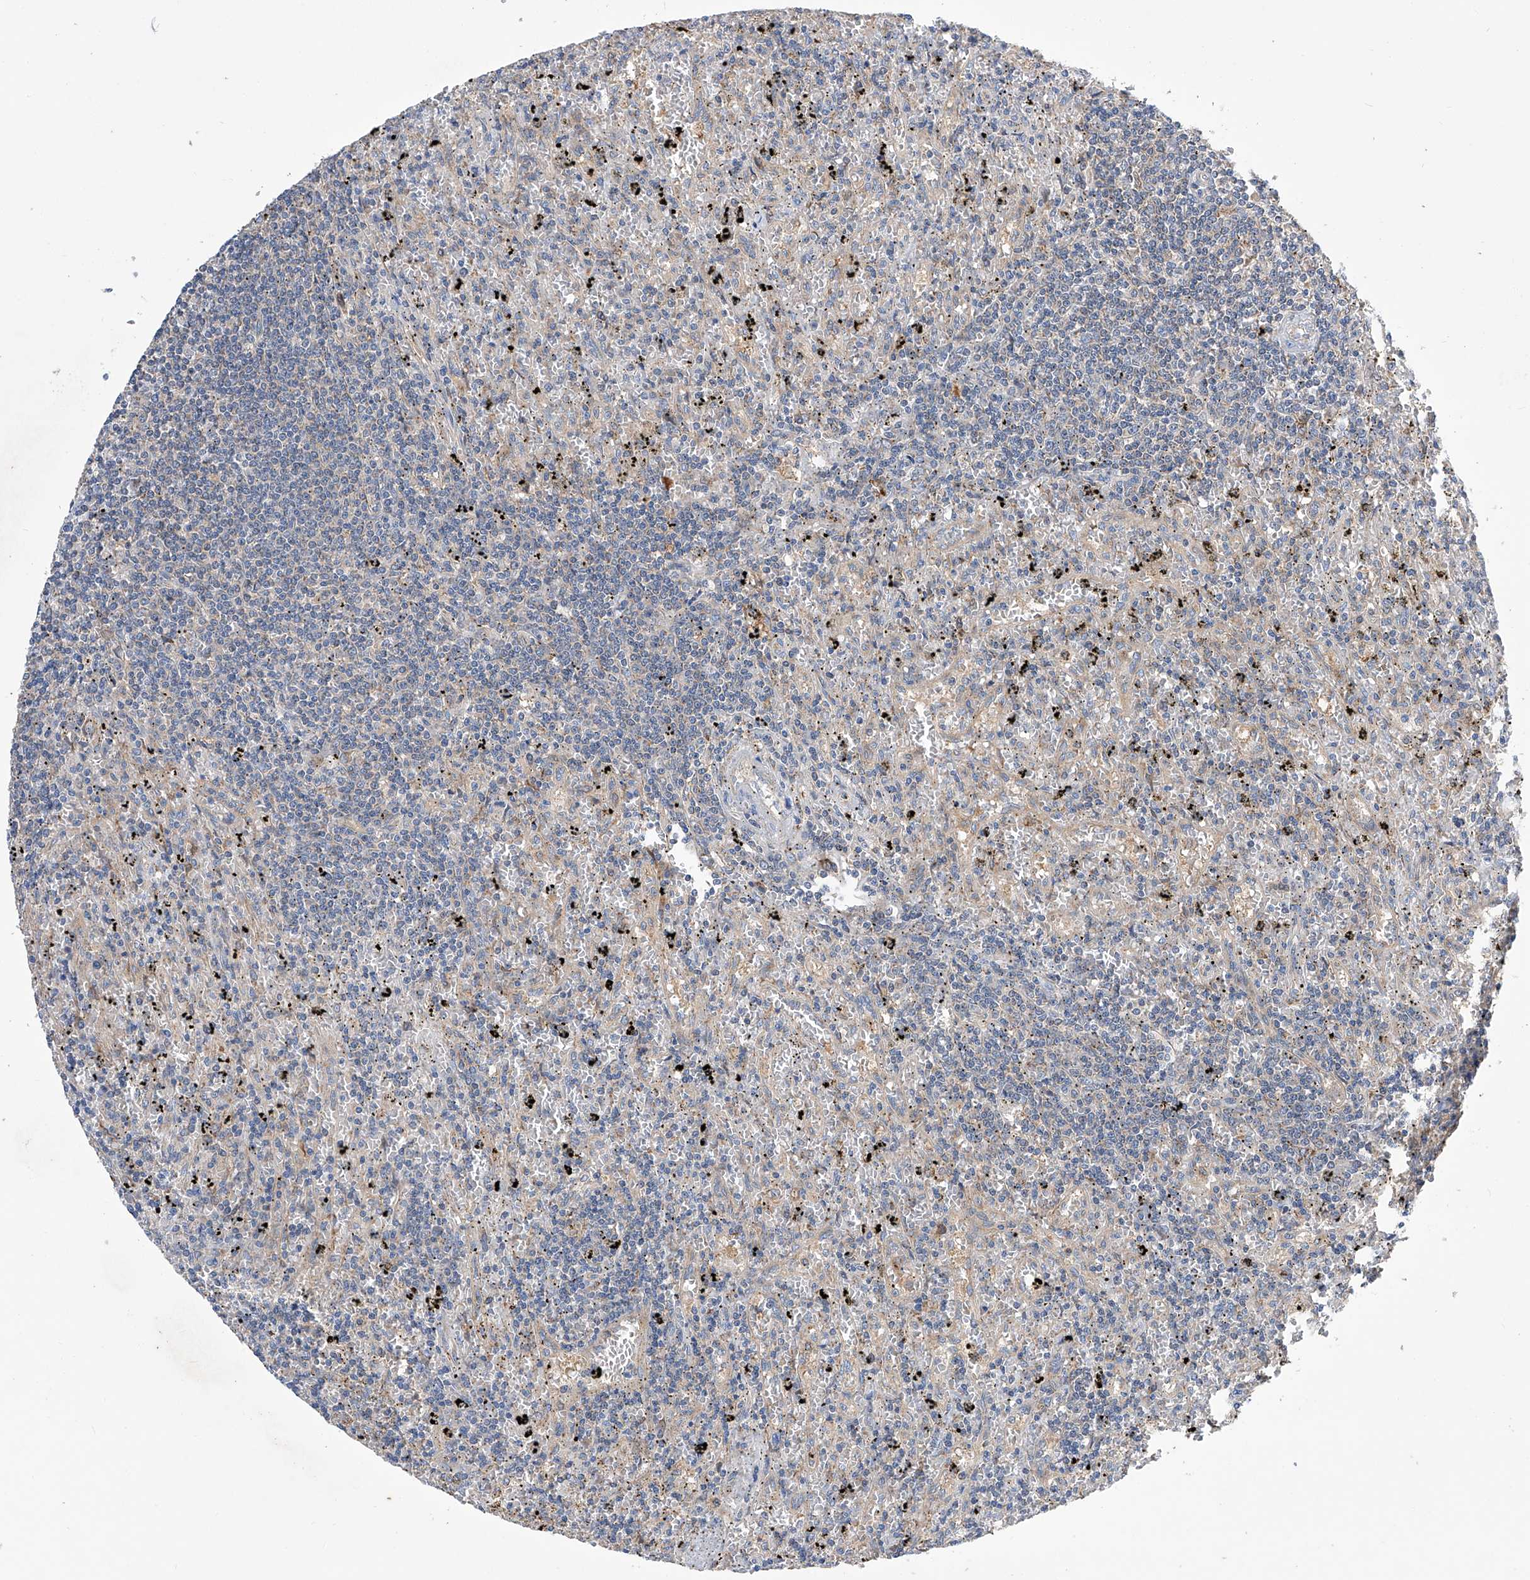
{"staining": {"intensity": "negative", "quantity": "none", "location": "none"}, "tissue": "lymphoma", "cell_type": "Tumor cells", "image_type": "cancer", "snomed": [{"axis": "morphology", "description": "Malignant lymphoma, non-Hodgkin's type, Low grade"}, {"axis": "topography", "description": "Spleen"}], "caption": "Tumor cells show no significant staining in malignant lymphoma, non-Hodgkin's type (low-grade).", "gene": "SPATA20", "patient": {"sex": "male", "age": 76}}